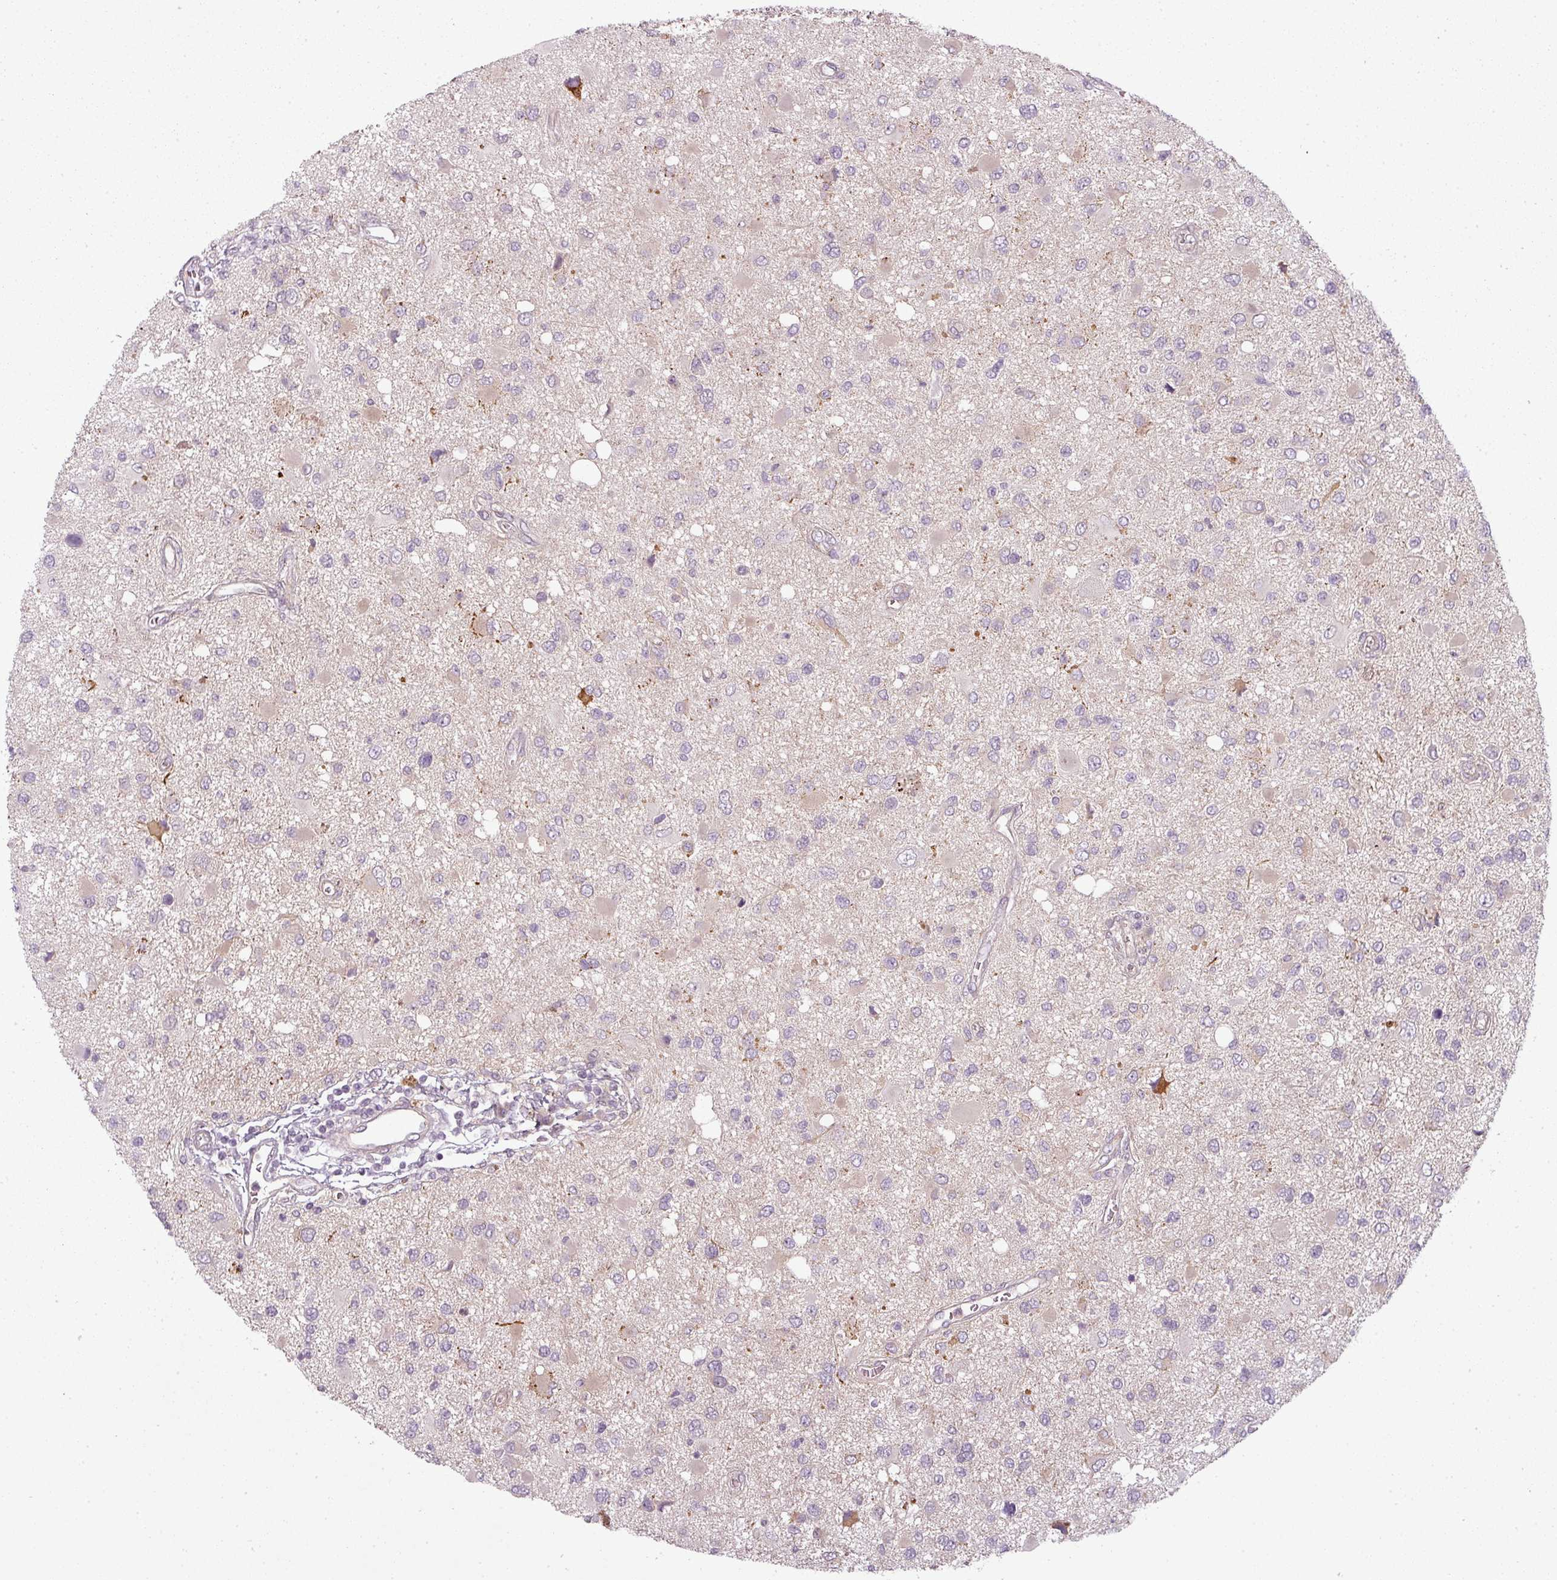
{"staining": {"intensity": "negative", "quantity": "none", "location": "none"}, "tissue": "glioma", "cell_type": "Tumor cells", "image_type": "cancer", "snomed": [{"axis": "morphology", "description": "Glioma, malignant, High grade"}, {"axis": "topography", "description": "Brain"}], "caption": "The photomicrograph reveals no significant staining in tumor cells of high-grade glioma (malignant).", "gene": "SLC16A9", "patient": {"sex": "male", "age": 53}}